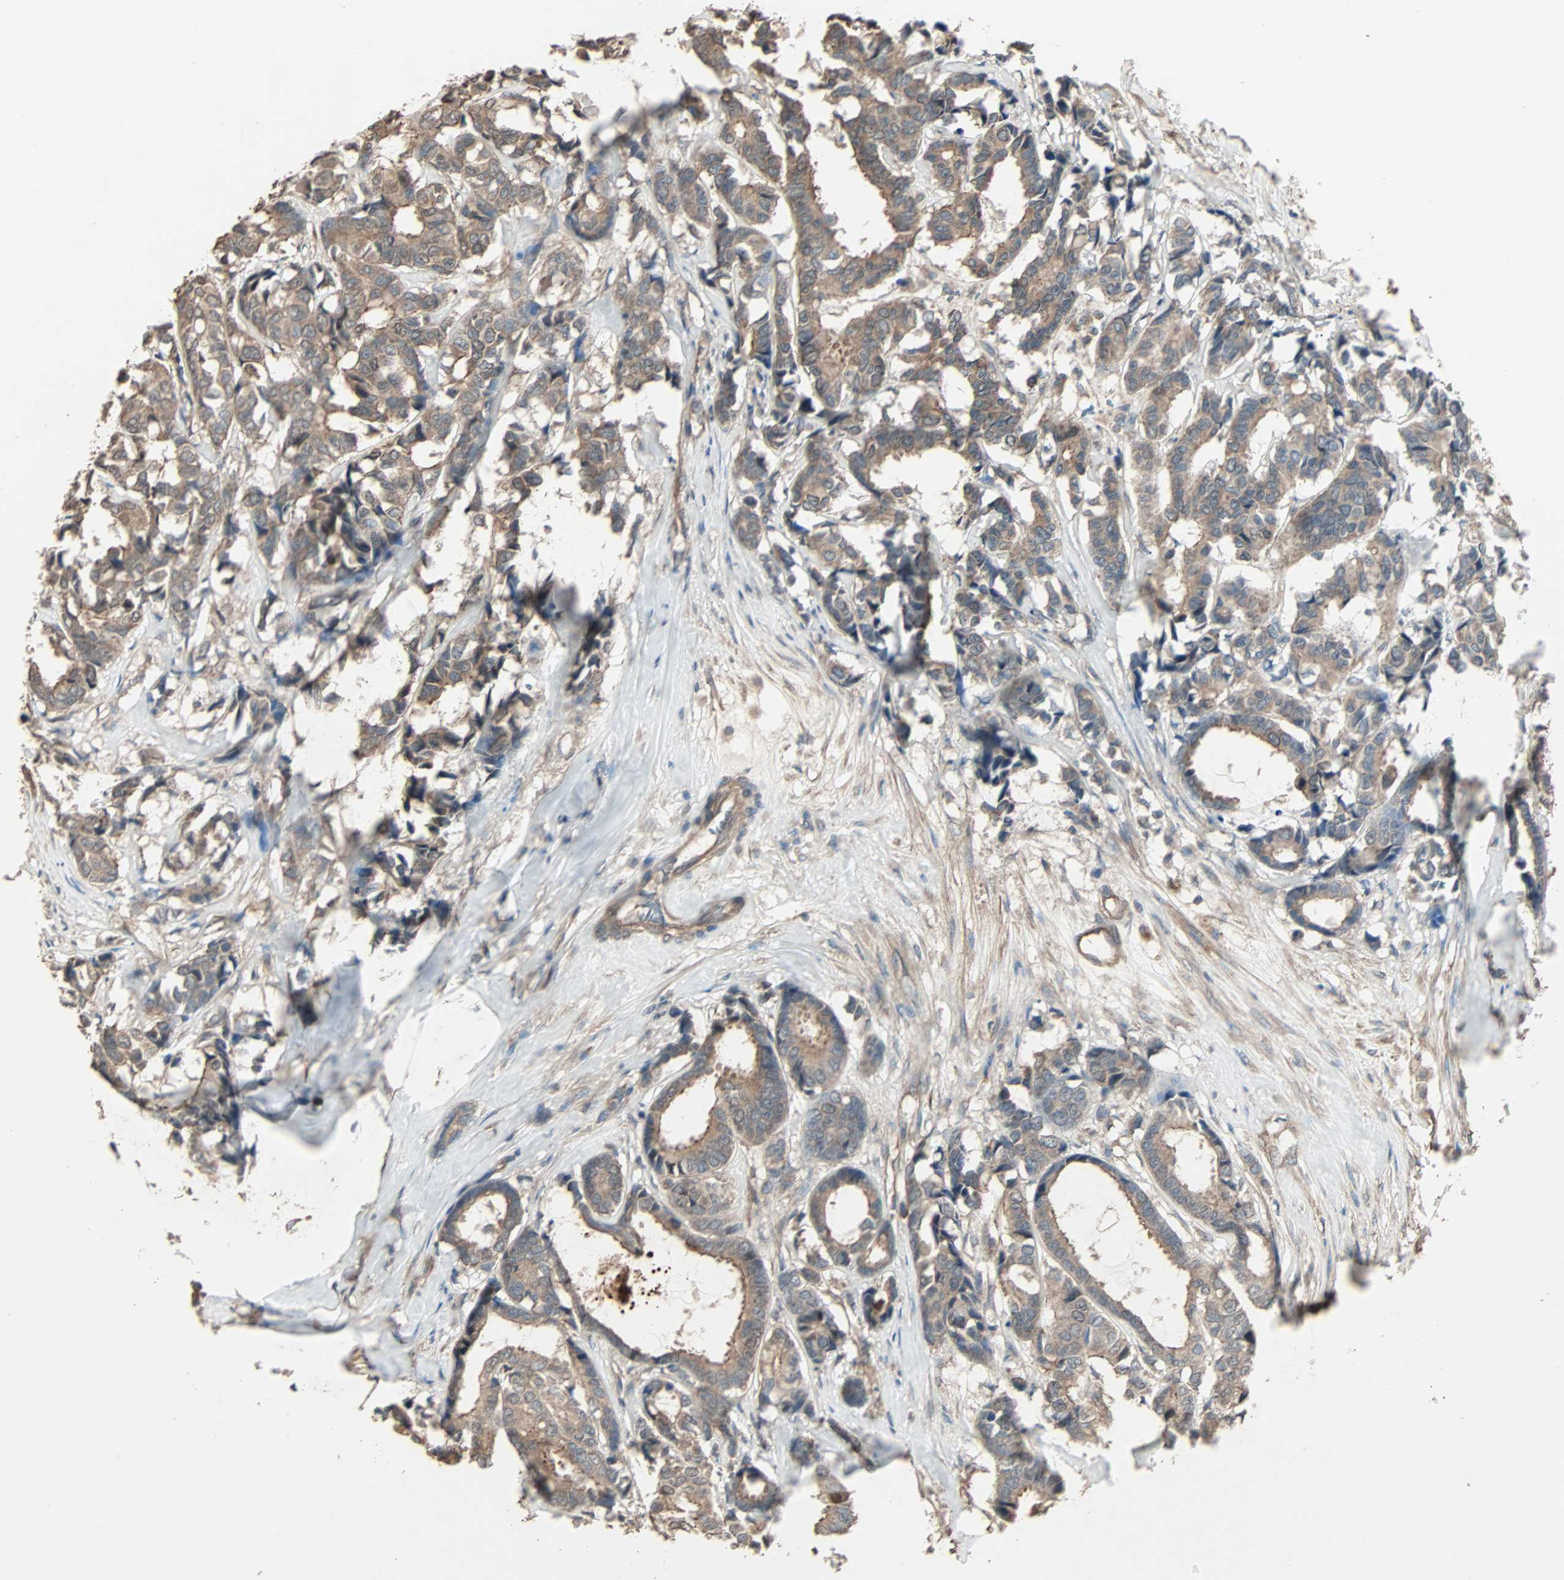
{"staining": {"intensity": "moderate", "quantity": ">75%", "location": "cytoplasmic/membranous"}, "tissue": "breast cancer", "cell_type": "Tumor cells", "image_type": "cancer", "snomed": [{"axis": "morphology", "description": "Duct carcinoma"}, {"axis": "topography", "description": "Breast"}], "caption": "Approximately >75% of tumor cells in breast cancer (infiltrating ductal carcinoma) reveal moderate cytoplasmic/membranous protein expression as visualized by brown immunohistochemical staining.", "gene": "GALNT3", "patient": {"sex": "female", "age": 87}}